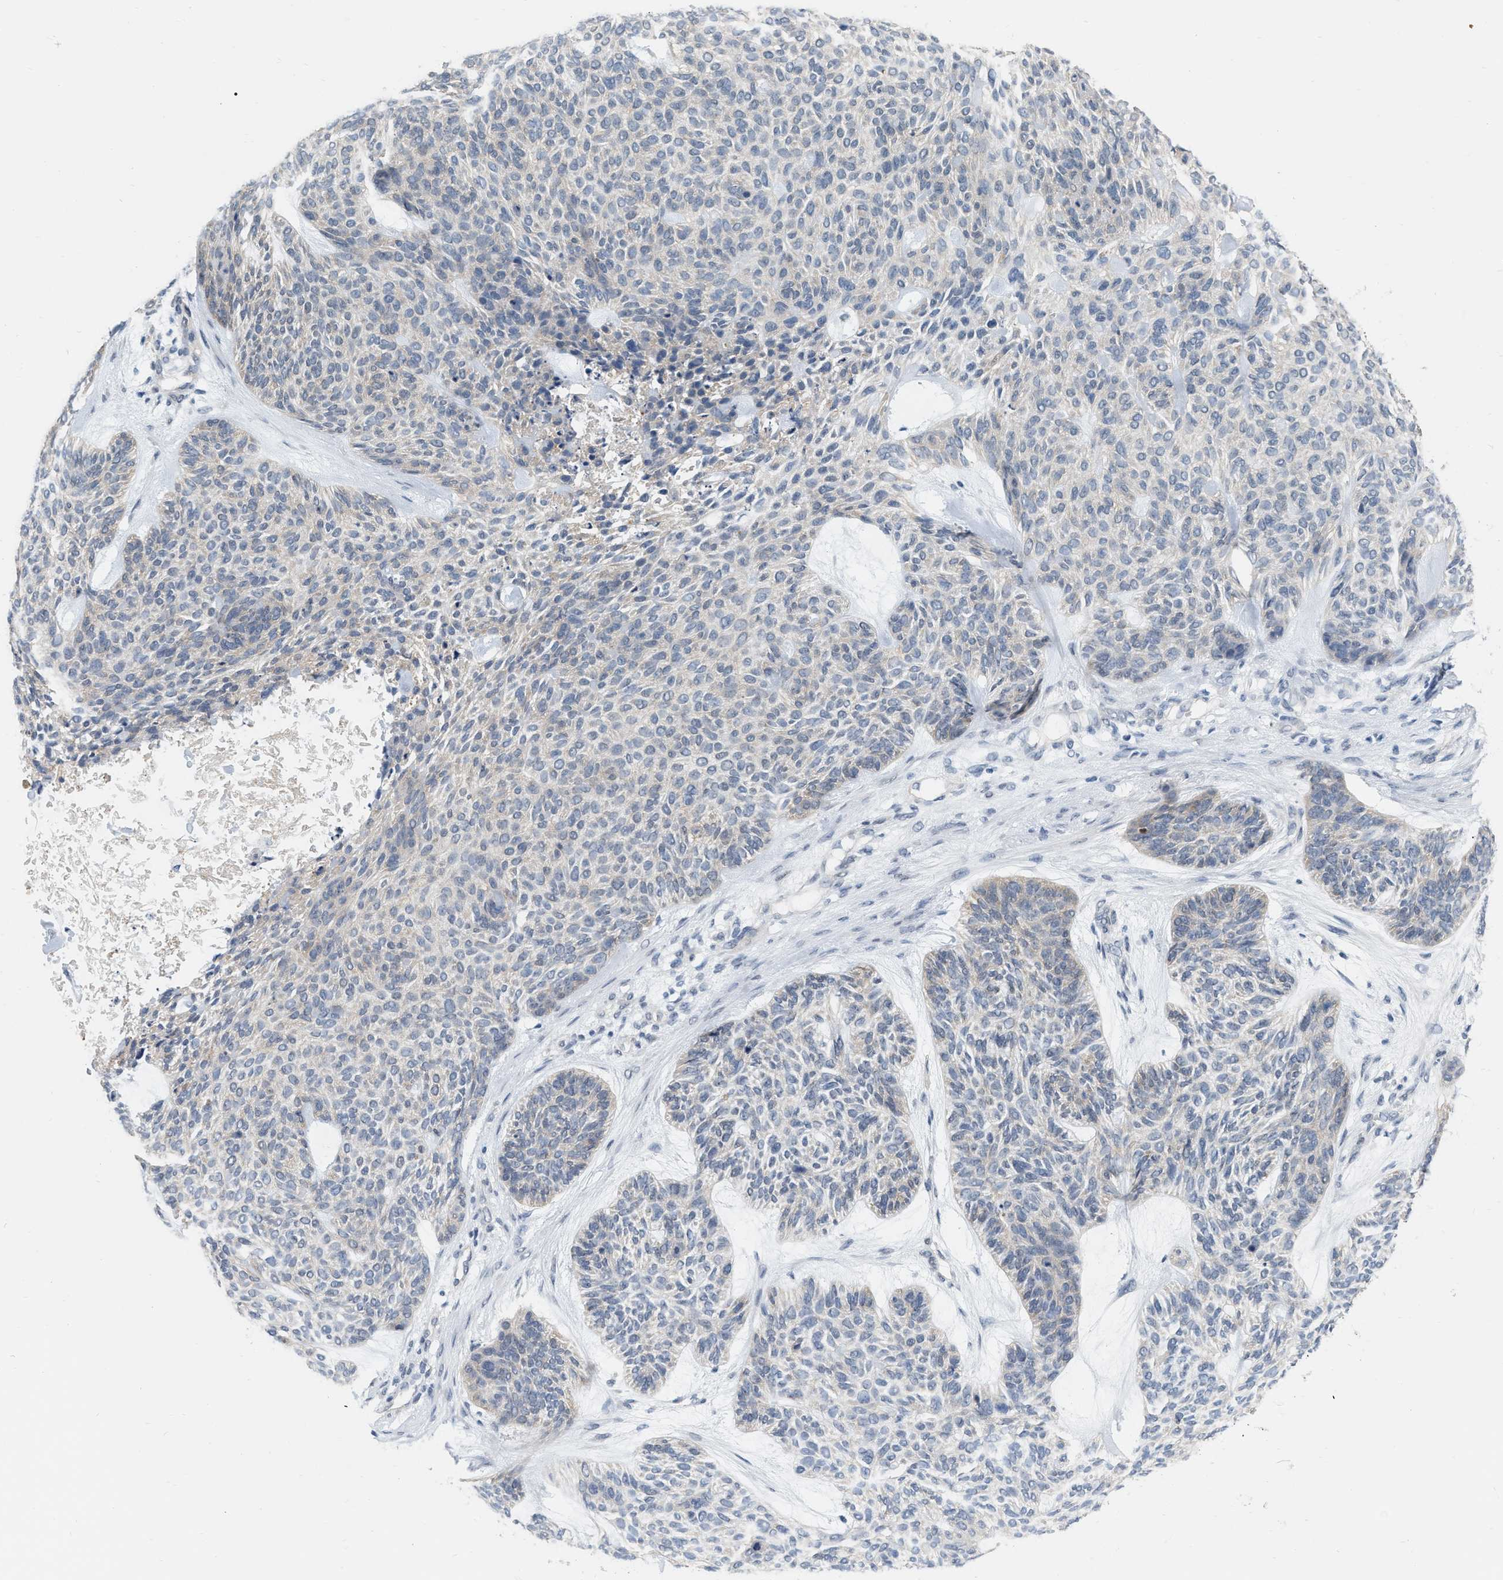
{"staining": {"intensity": "negative", "quantity": "none", "location": "none"}, "tissue": "skin cancer", "cell_type": "Tumor cells", "image_type": "cancer", "snomed": [{"axis": "morphology", "description": "Basal cell carcinoma"}, {"axis": "topography", "description": "Skin"}], "caption": "Immunohistochemistry photomicrograph of skin basal cell carcinoma stained for a protein (brown), which exhibits no positivity in tumor cells.", "gene": "RUVBL1", "patient": {"sex": "male", "age": 55}}